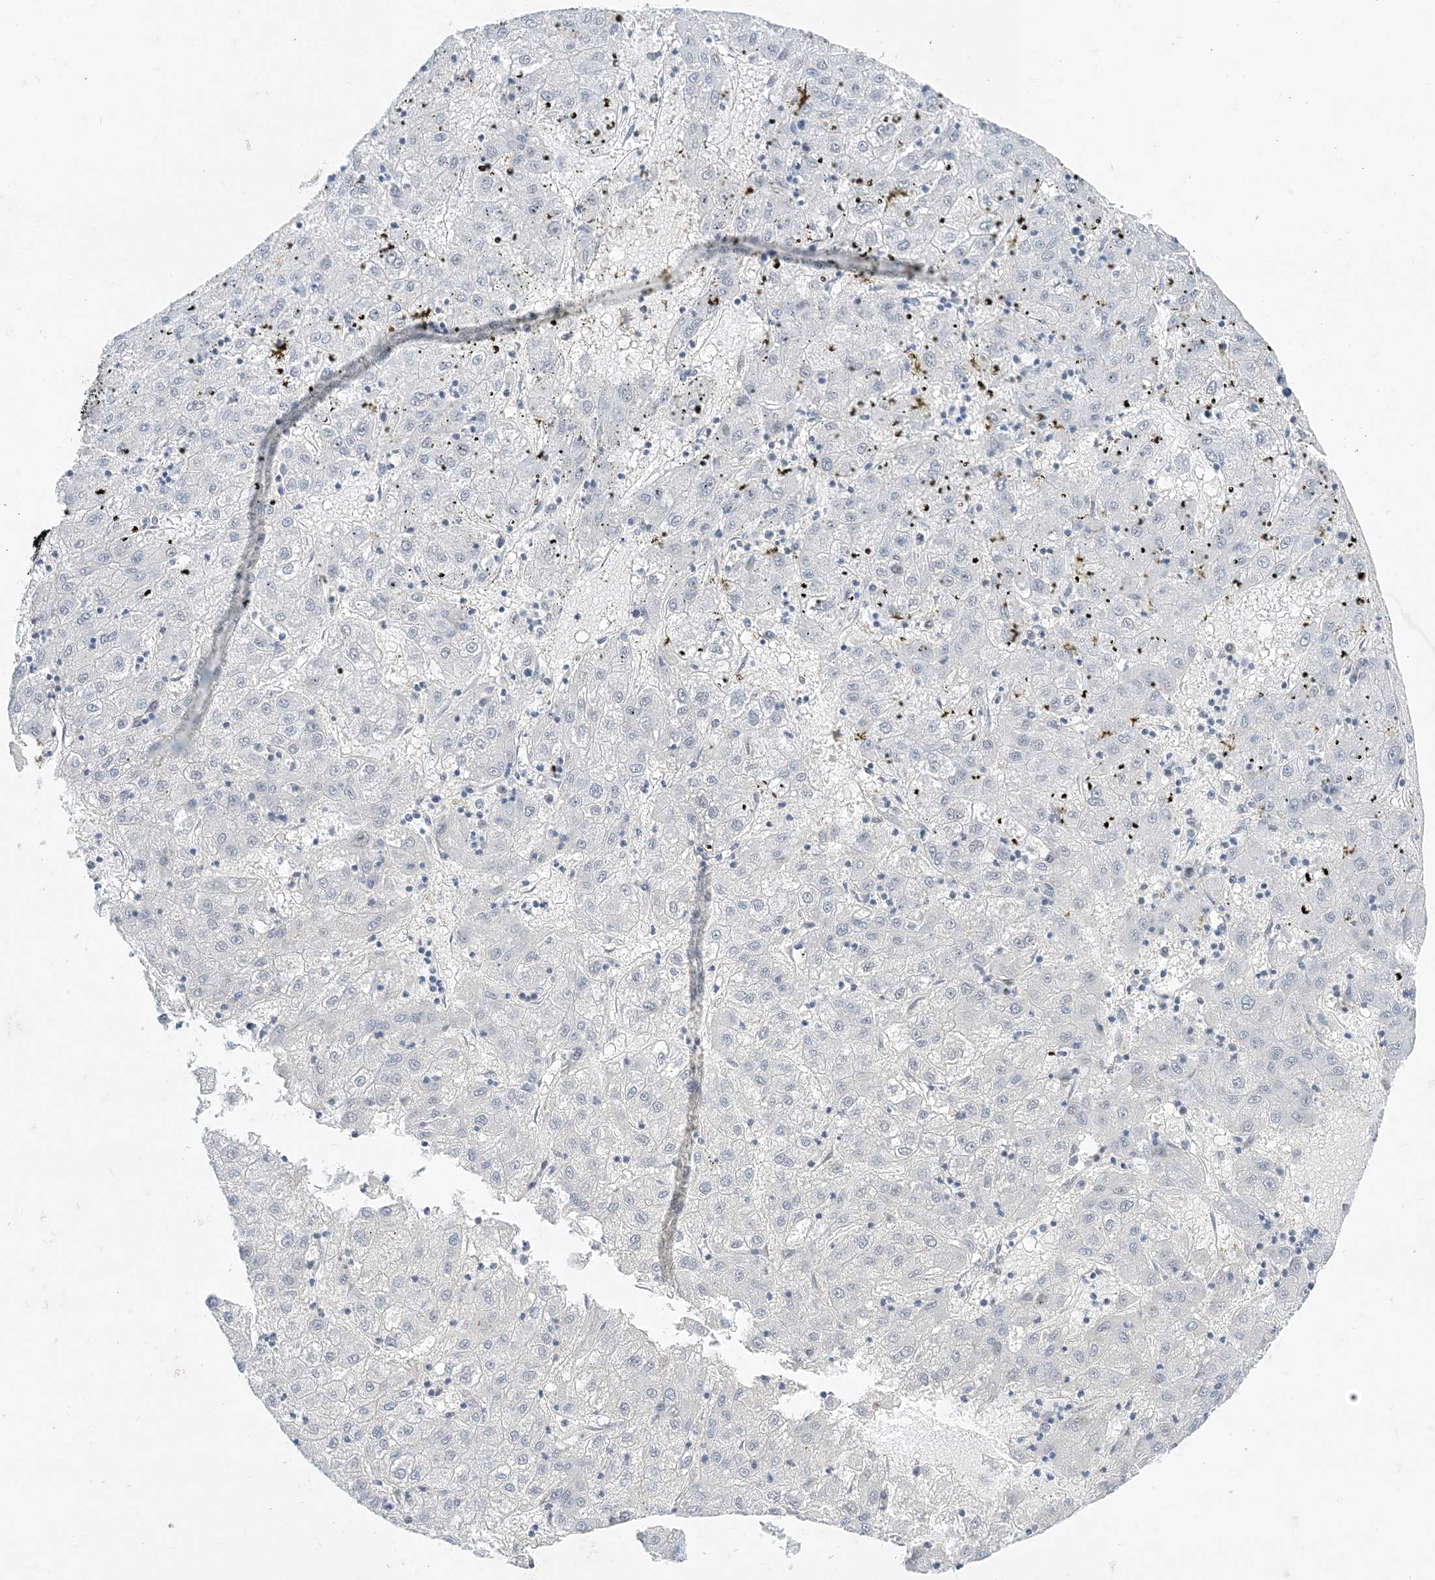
{"staining": {"intensity": "negative", "quantity": "none", "location": "none"}, "tissue": "liver cancer", "cell_type": "Tumor cells", "image_type": "cancer", "snomed": [{"axis": "morphology", "description": "Carcinoma, Hepatocellular, NOS"}, {"axis": "topography", "description": "Liver"}], "caption": "Tumor cells are negative for protein expression in human liver hepatocellular carcinoma.", "gene": "KIFBP", "patient": {"sex": "male", "age": 72}}